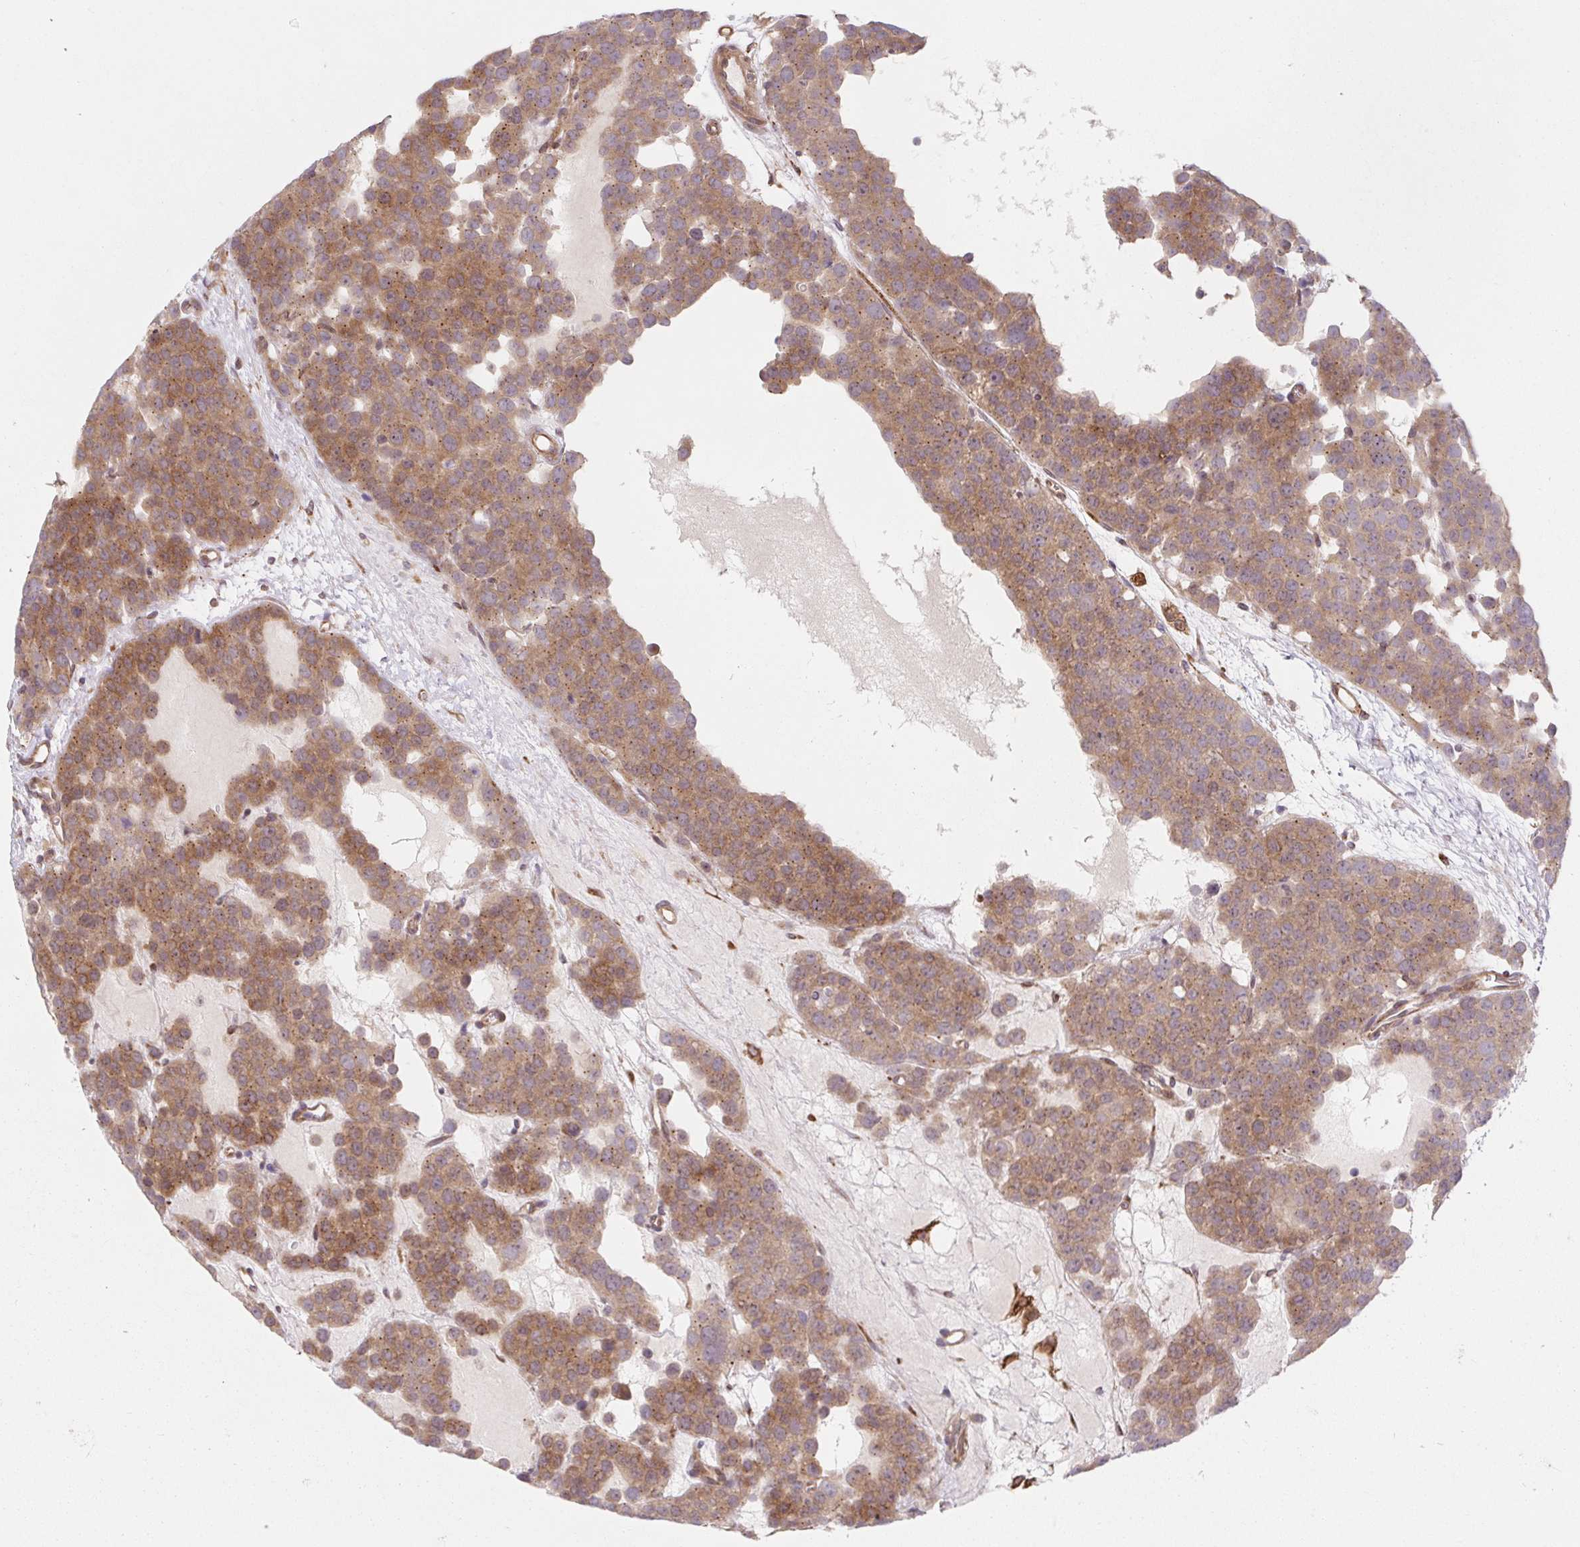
{"staining": {"intensity": "moderate", "quantity": ">75%", "location": "cytoplasmic/membranous"}, "tissue": "testis cancer", "cell_type": "Tumor cells", "image_type": "cancer", "snomed": [{"axis": "morphology", "description": "Seminoma, NOS"}, {"axis": "topography", "description": "Testis"}], "caption": "Testis cancer tissue demonstrates moderate cytoplasmic/membranous expression in about >75% of tumor cells, visualized by immunohistochemistry.", "gene": "LYPD5", "patient": {"sex": "male", "age": 71}}